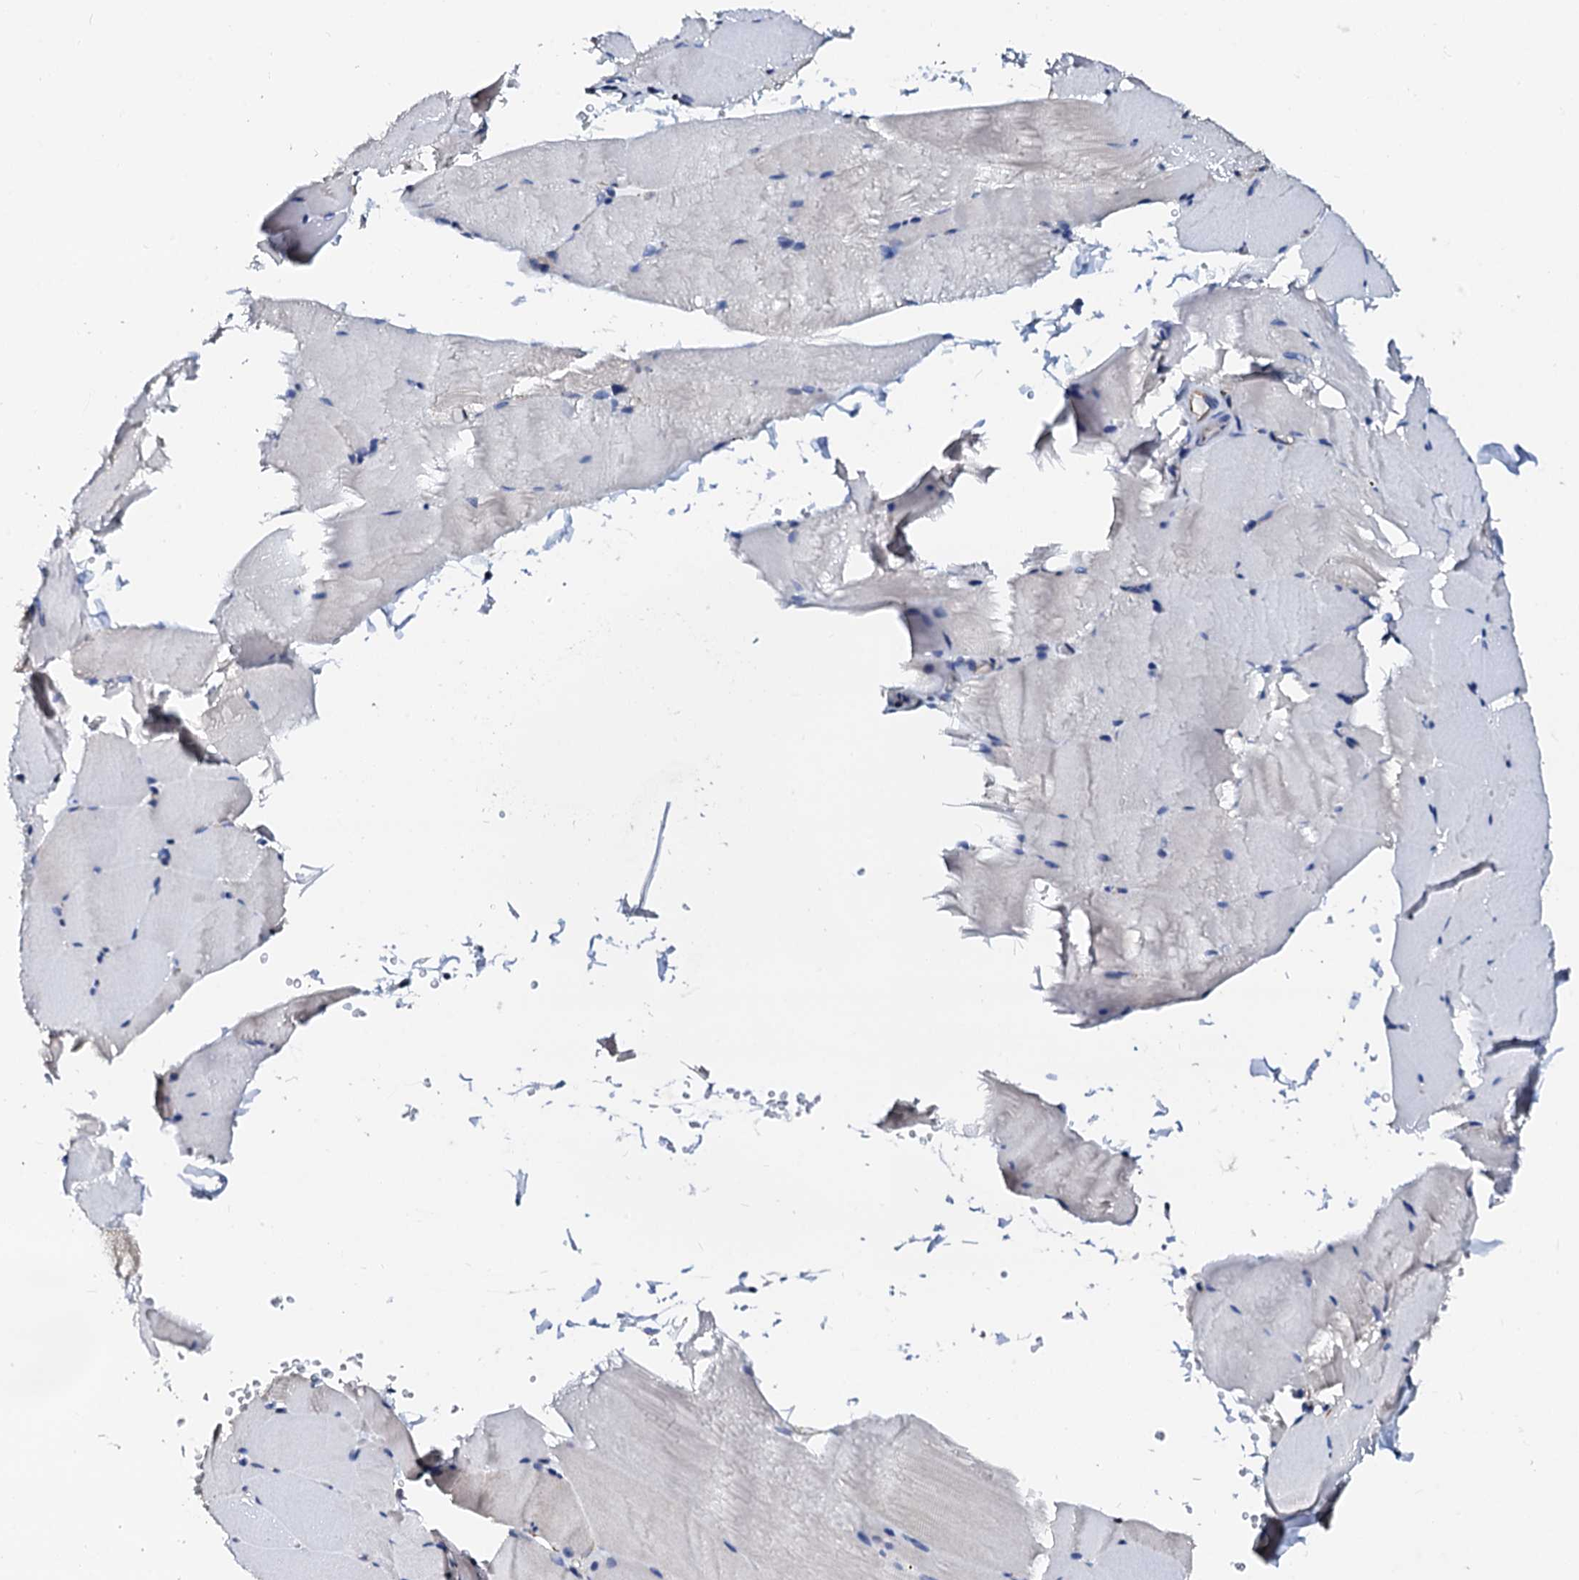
{"staining": {"intensity": "negative", "quantity": "none", "location": "none"}, "tissue": "skeletal muscle", "cell_type": "Myocytes", "image_type": "normal", "snomed": [{"axis": "morphology", "description": "Normal tissue, NOS"}, {"axis": "topography", "description": "Skeletal muscle"}, {"axis": "topography", "description": "Parathyroid gland"}], "caption": "The image shows no significant expression in myocytes of skeletal muscle. The staining is performed using DAB brown chromogen with nuclei counter-stained in using hematoxylin.", "gene": "AKAP3", "patient": {"sex": "female", "age": 37}}